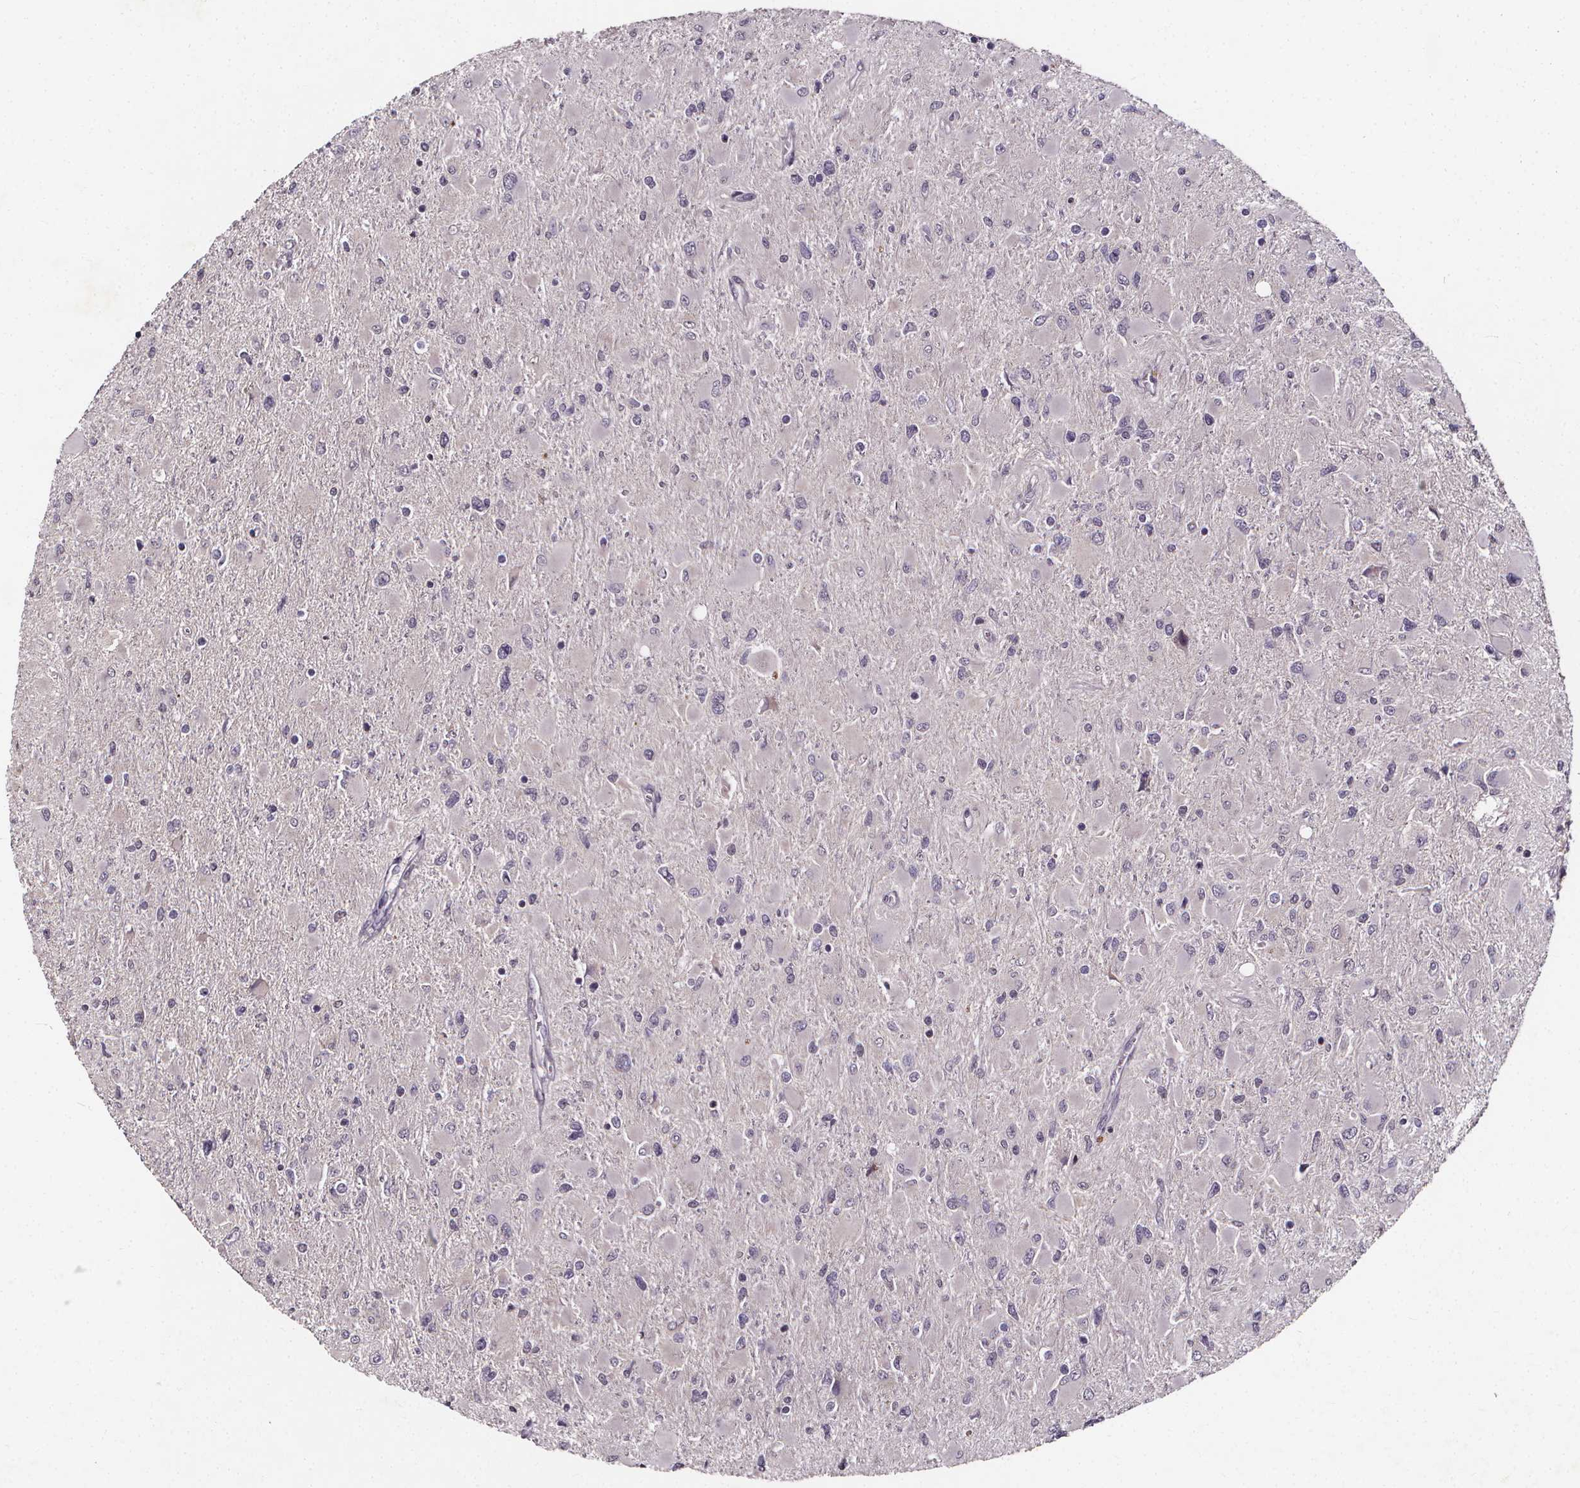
{"staining": {"intensity": "negative", "quantity": "none", "location": "none"}, "tissue": "glioma", "cell_type": "Tumor cells", "image_type": "cancer", "snomed": [{"axis": "morphology", "description": "Glioma, malignant, High grade"}, {"axis": "topography", "description": "Cerebral cortex"}], "caption": "Immunohistochemistry (IHC) of glioma reveals no positivity in tumor cells.", "gene": "SPAG8", "patient": {"sex": "female", "age": 36}}